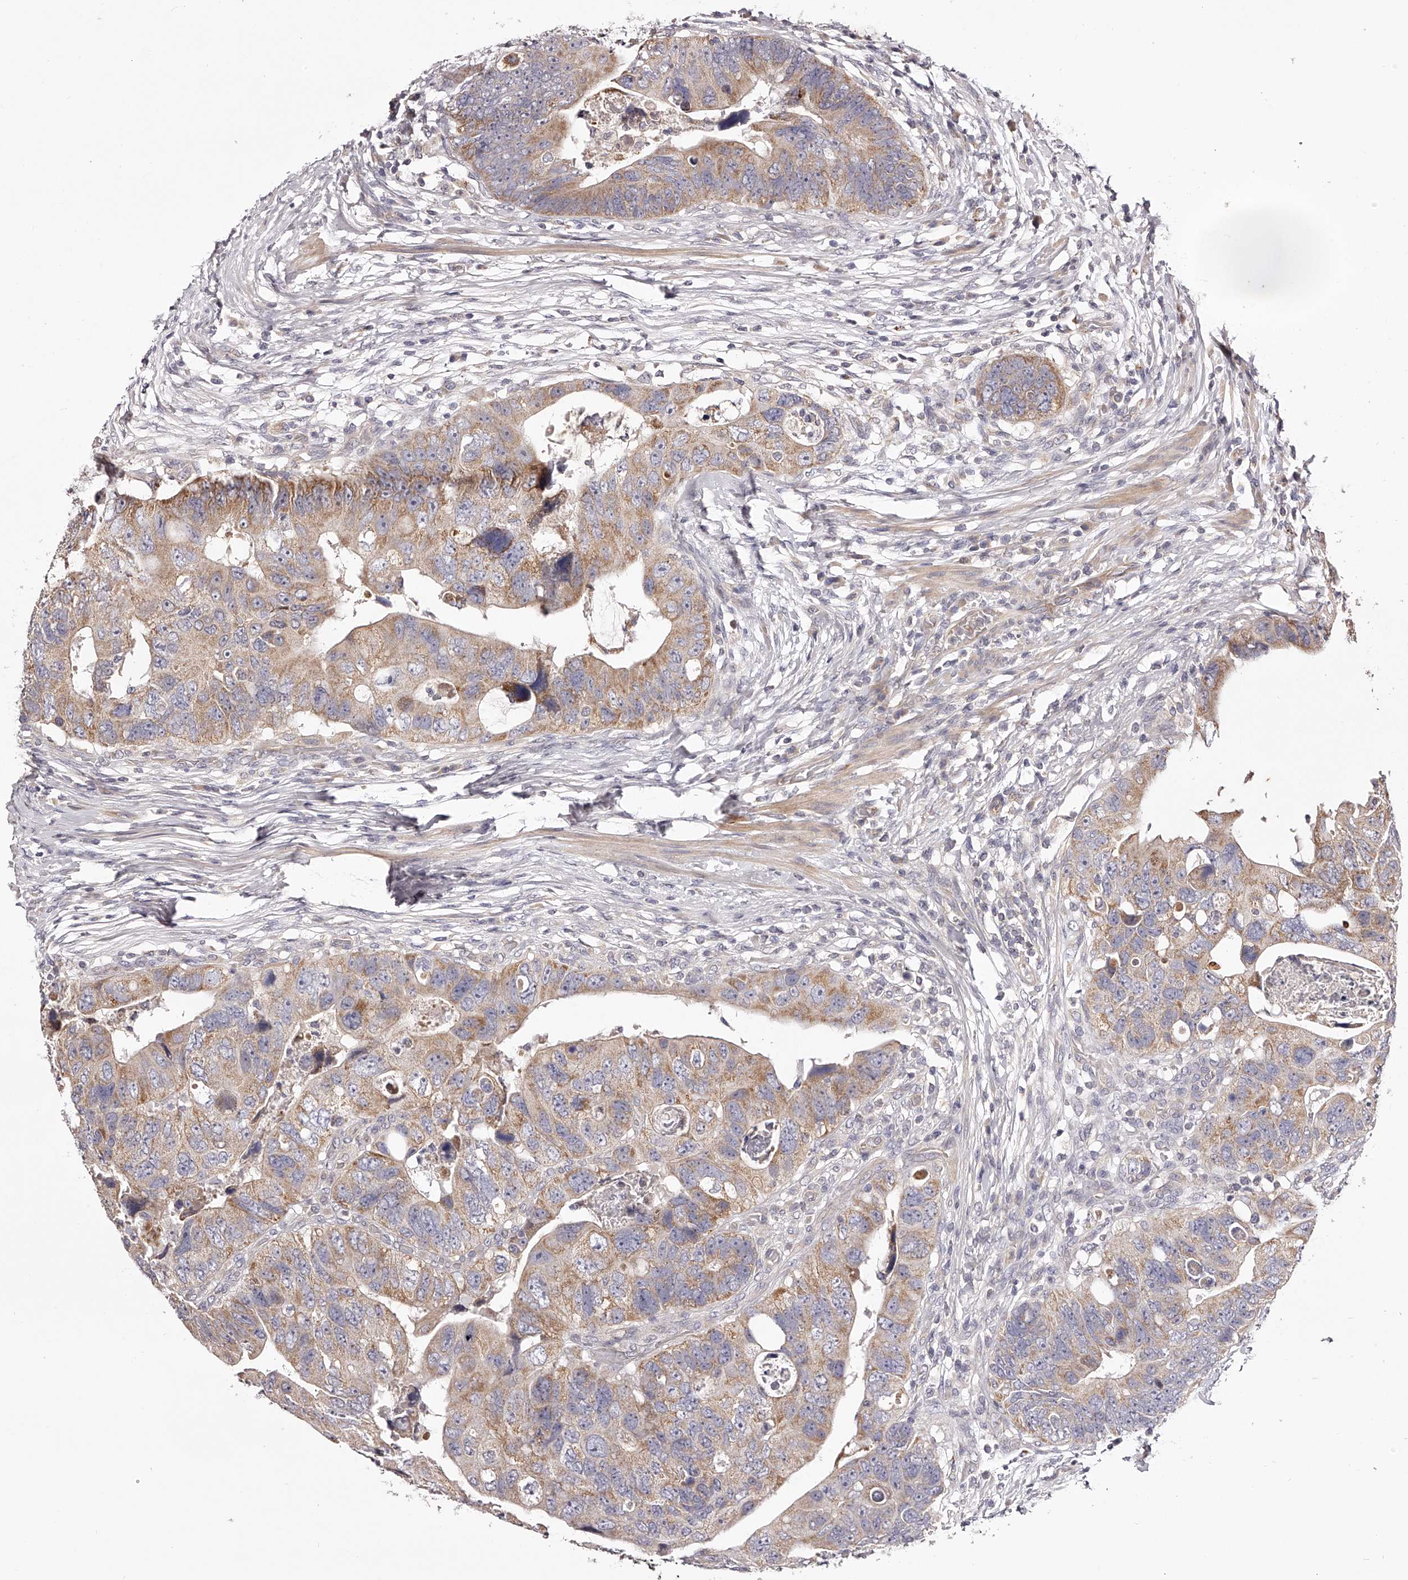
{"staining": {"intensity": "moderate", "quantity": ">75%", "location": "cytoplasmic/membranous"}, "tissue": "colorectal cancer", "cell_type": "Tumor cells", "image_type": "cancer", "snomed": [{"axis": "morphology", "description": "Adenocarcinoma, NOS"}, {"axis": "topography", "description": "Rectum"}], "caption": "Immunohistochemistry (IHC) of human adenocarcinoma (colorectal) reveals medium levels of moderate cytoplasmic/membranous expression in about >75% of tumor cells.", "gene": "ODF2L", "patient": {"sex": "male", "age": 59}}